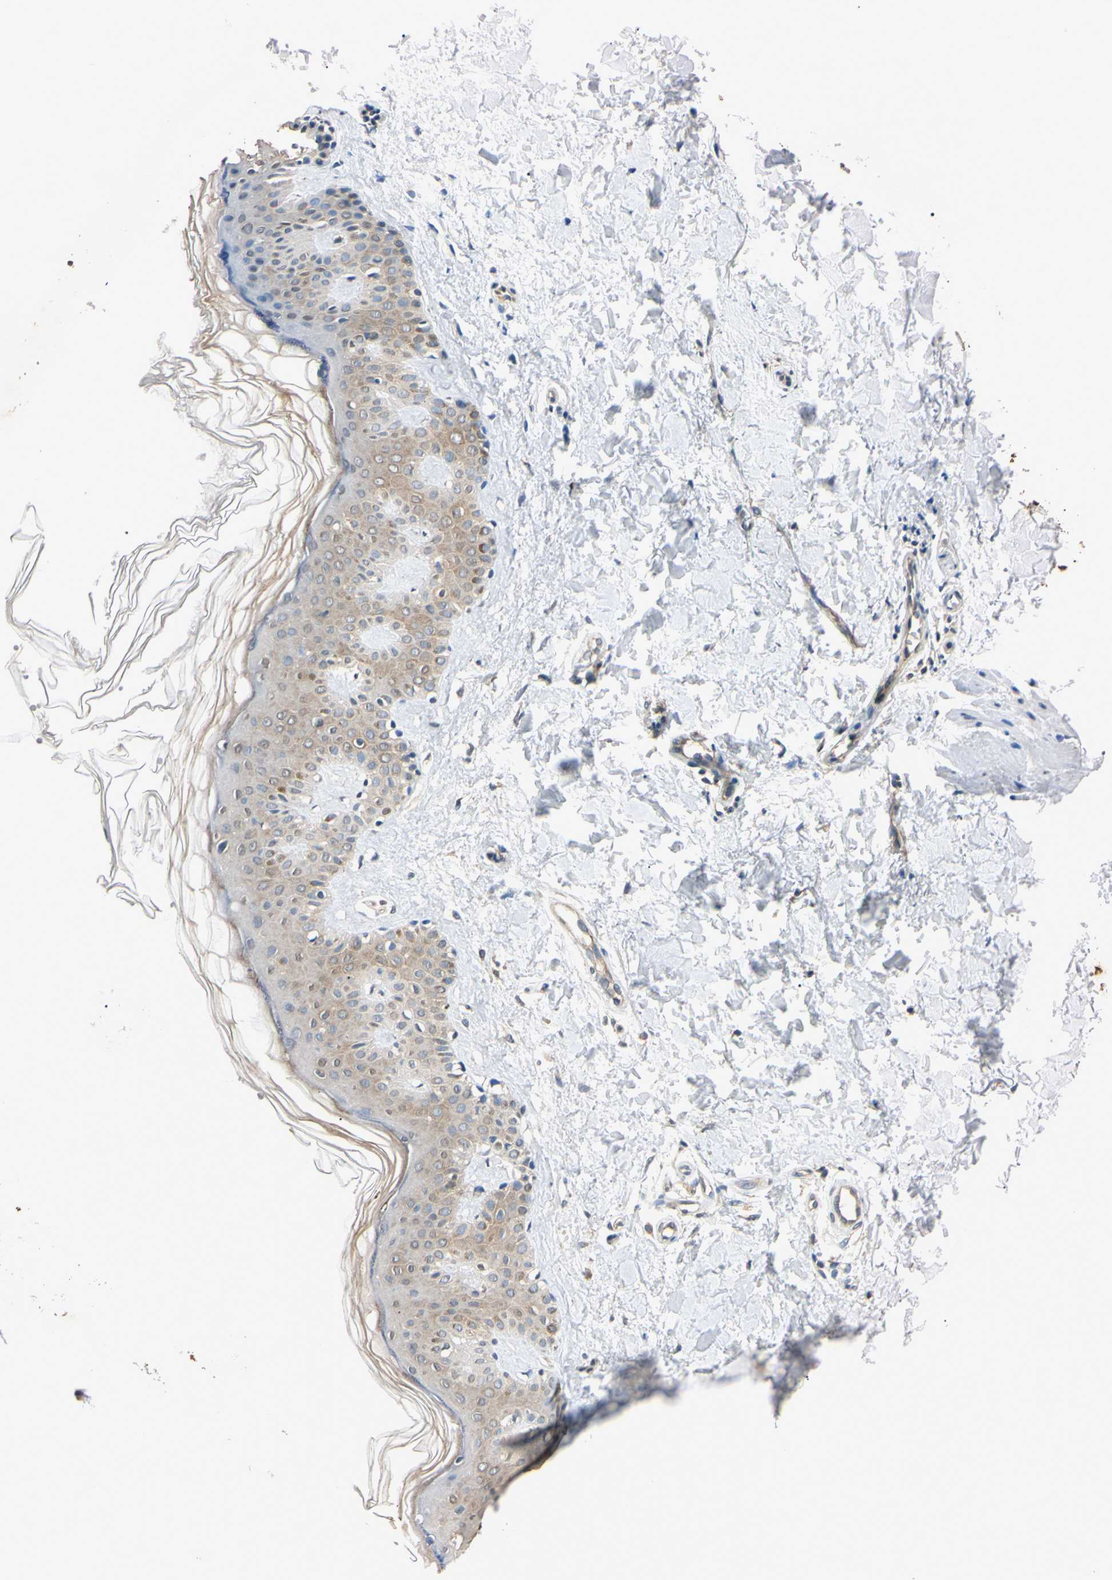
{"staining": {"intensity": "weak", "quantity": ">75%", "location": "cytoplasmic/membranous"}, "tissue": "skin", "cell_type": "Fibroblasts", "image_type": "normal", "snomed": [{"axis": "morphology", "description": "Normal tissue, NOS"}, {"axis": "topography", "description": "Skin"}], "caption": "Skin stained for a protein shows weak cytoplasmic/membranous positivity in fibroblasts. The protein of interest is shown in brown color, while the nuclei are stained blue.", "gene": "EPN1", "patient": {"sex": "male", "age": 67}}